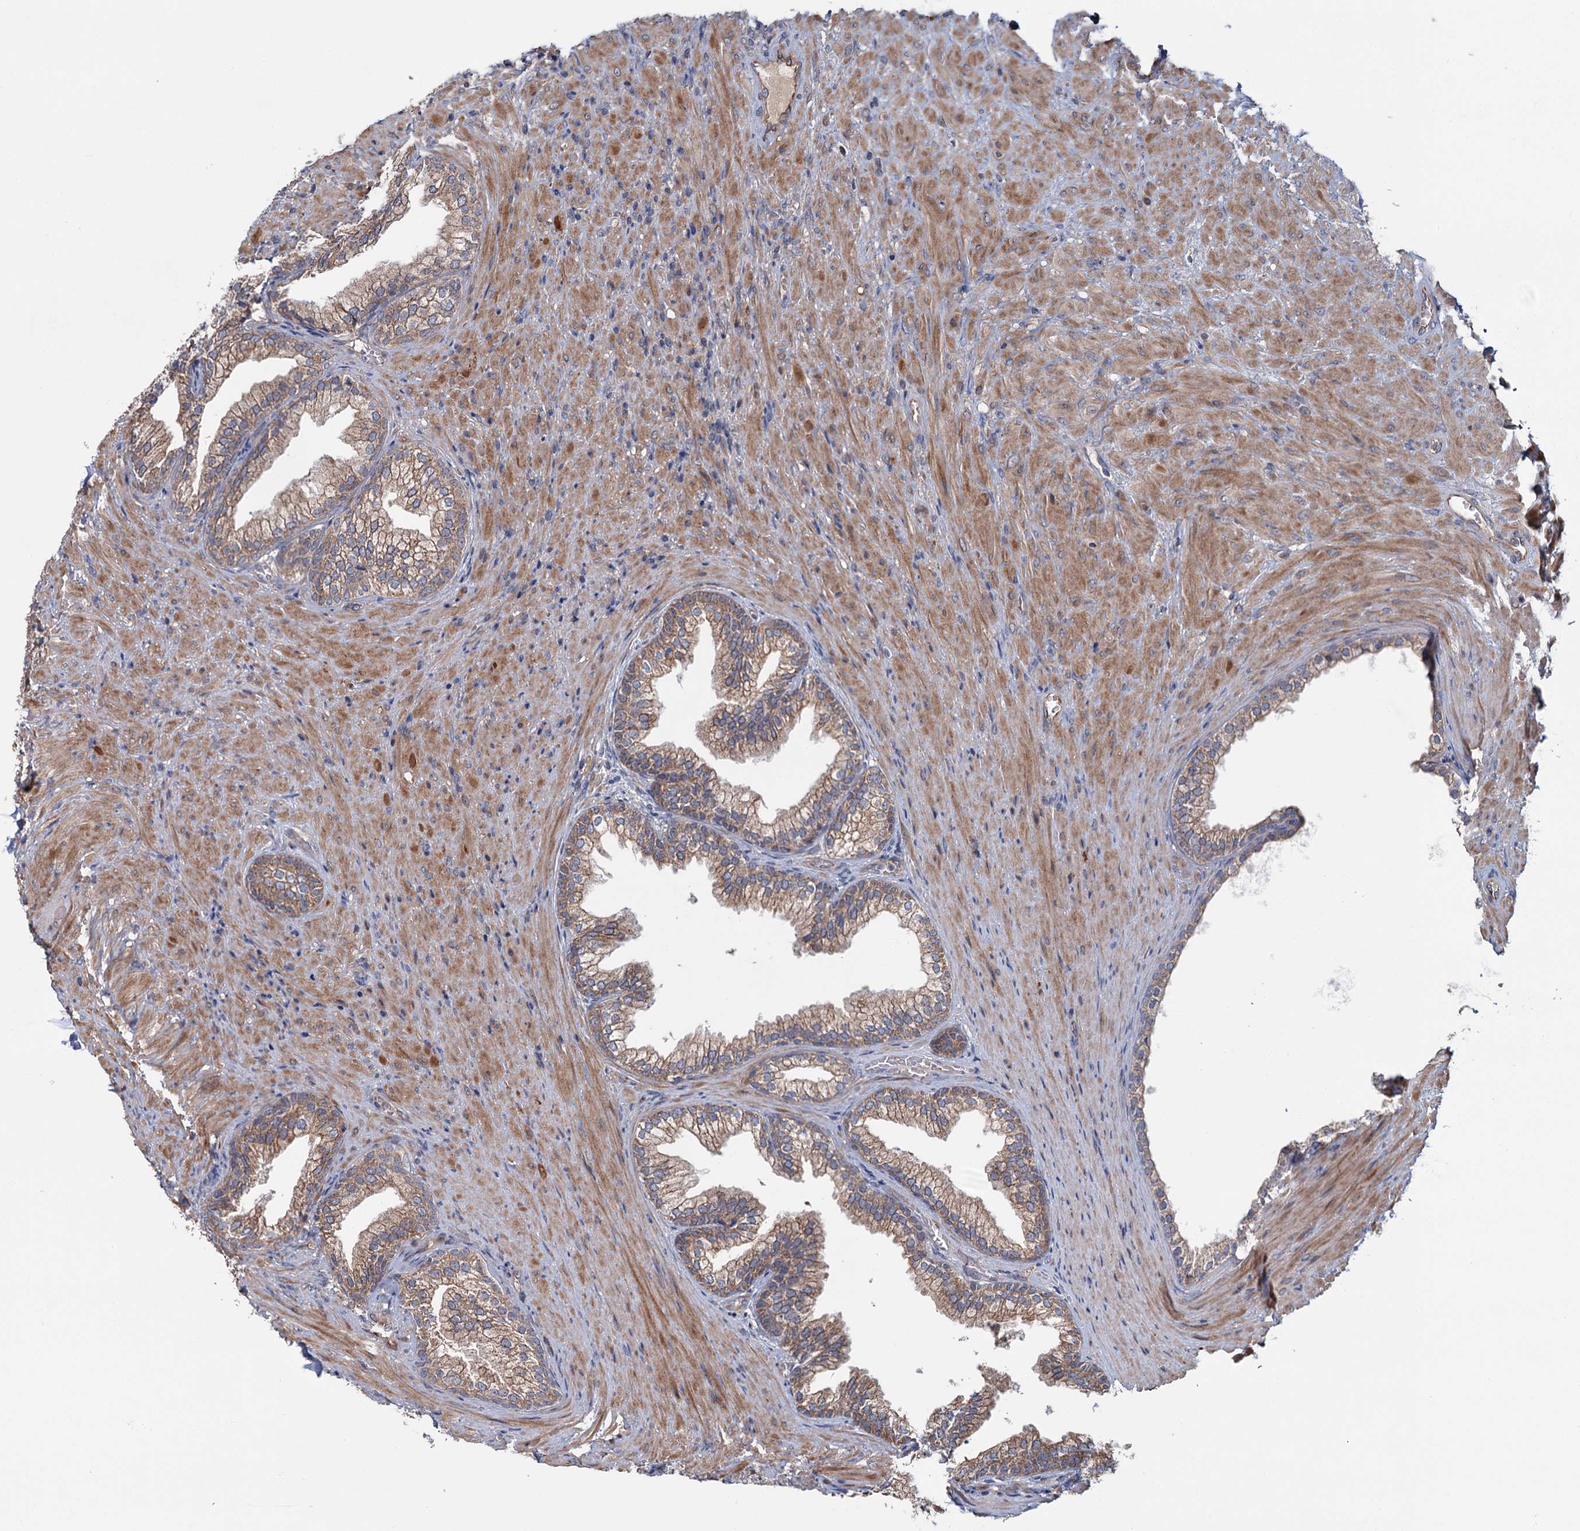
{"staining": {"intensity": "moderate", "quantity": ">75%", "location": "cytoplasmic/membranous"}, "tissue": "prostate", "cell_type": "Glandular cells", "image_type": "normal", "snomed": [{"axis": "morphology", "description": "Normal tissue, NOS"}, {"axis": "topography", "description": "Prostate"}], "caption": "Human prostate stained with a brown dye shows moderate cytoplasmic/membranous positive positivity in about >75% of glandular cells.", "gene": "MTRR", "patient": {"sex": "male", "age": 76}}